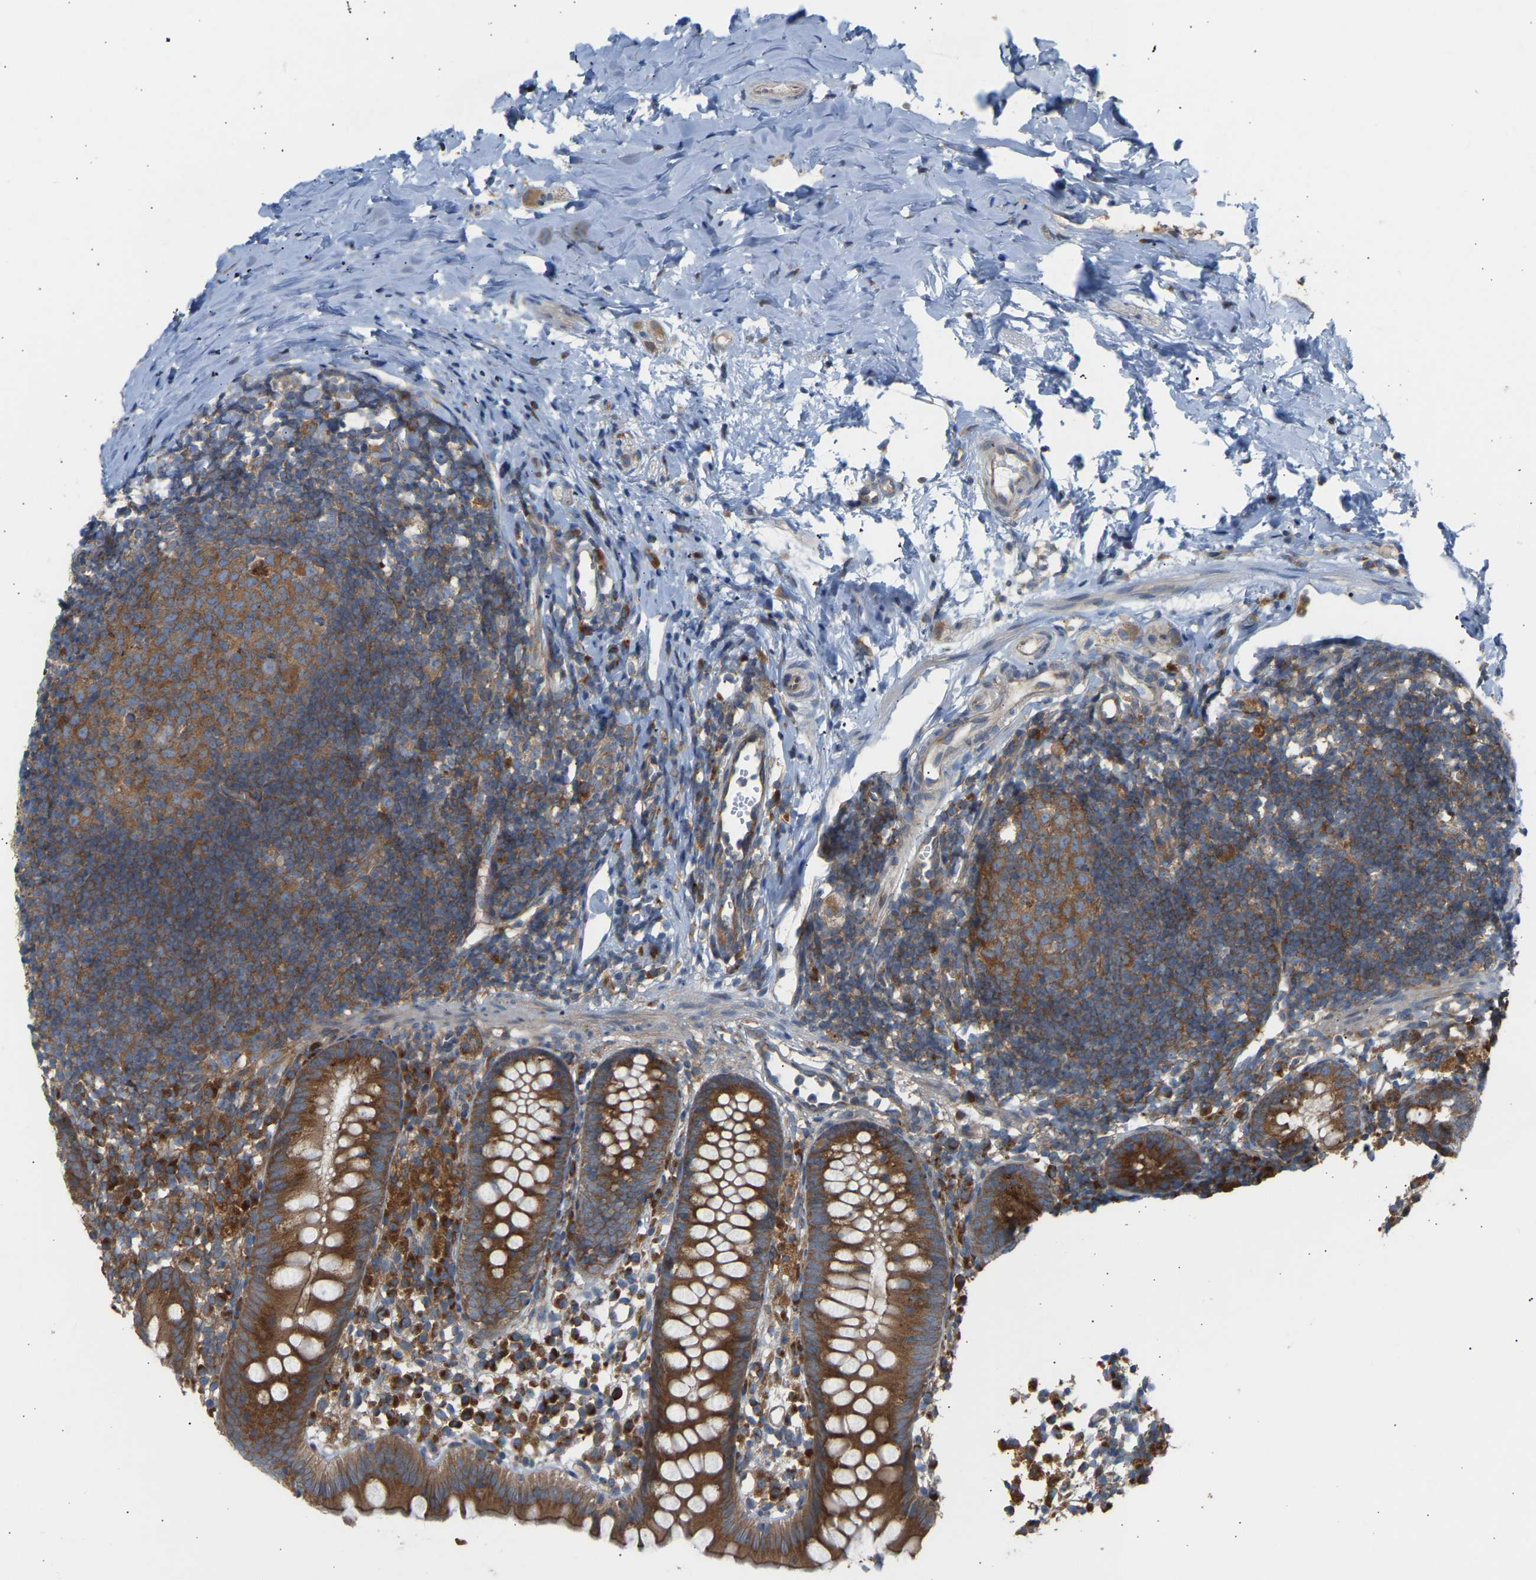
{"staining": {"intensity": "strong", "quantity": ">75%", "location": "cytoplasmic/membranous"}, "tissue": "appendix", "cell_type": "Glandular cells", "image_type": "normal", "snomed": [{"axis": "morphology", "description": "Normal tissue, NOS"}, {"axis": "topography", "description": "Appendix"}], "caption": "IHC staining of benign appendix, which shows high levels of strong cytoplasmic/membranous staining in approximately >75% of glandular cells indicating strong cytoplasmic/membranous protein expression. The staining was performed using DAB (brown) for protein detection and nuclei were counterstained in hematoxylin (blue).", "gene": "GCN1", "patient": {"sex": "female", "age": 20}}